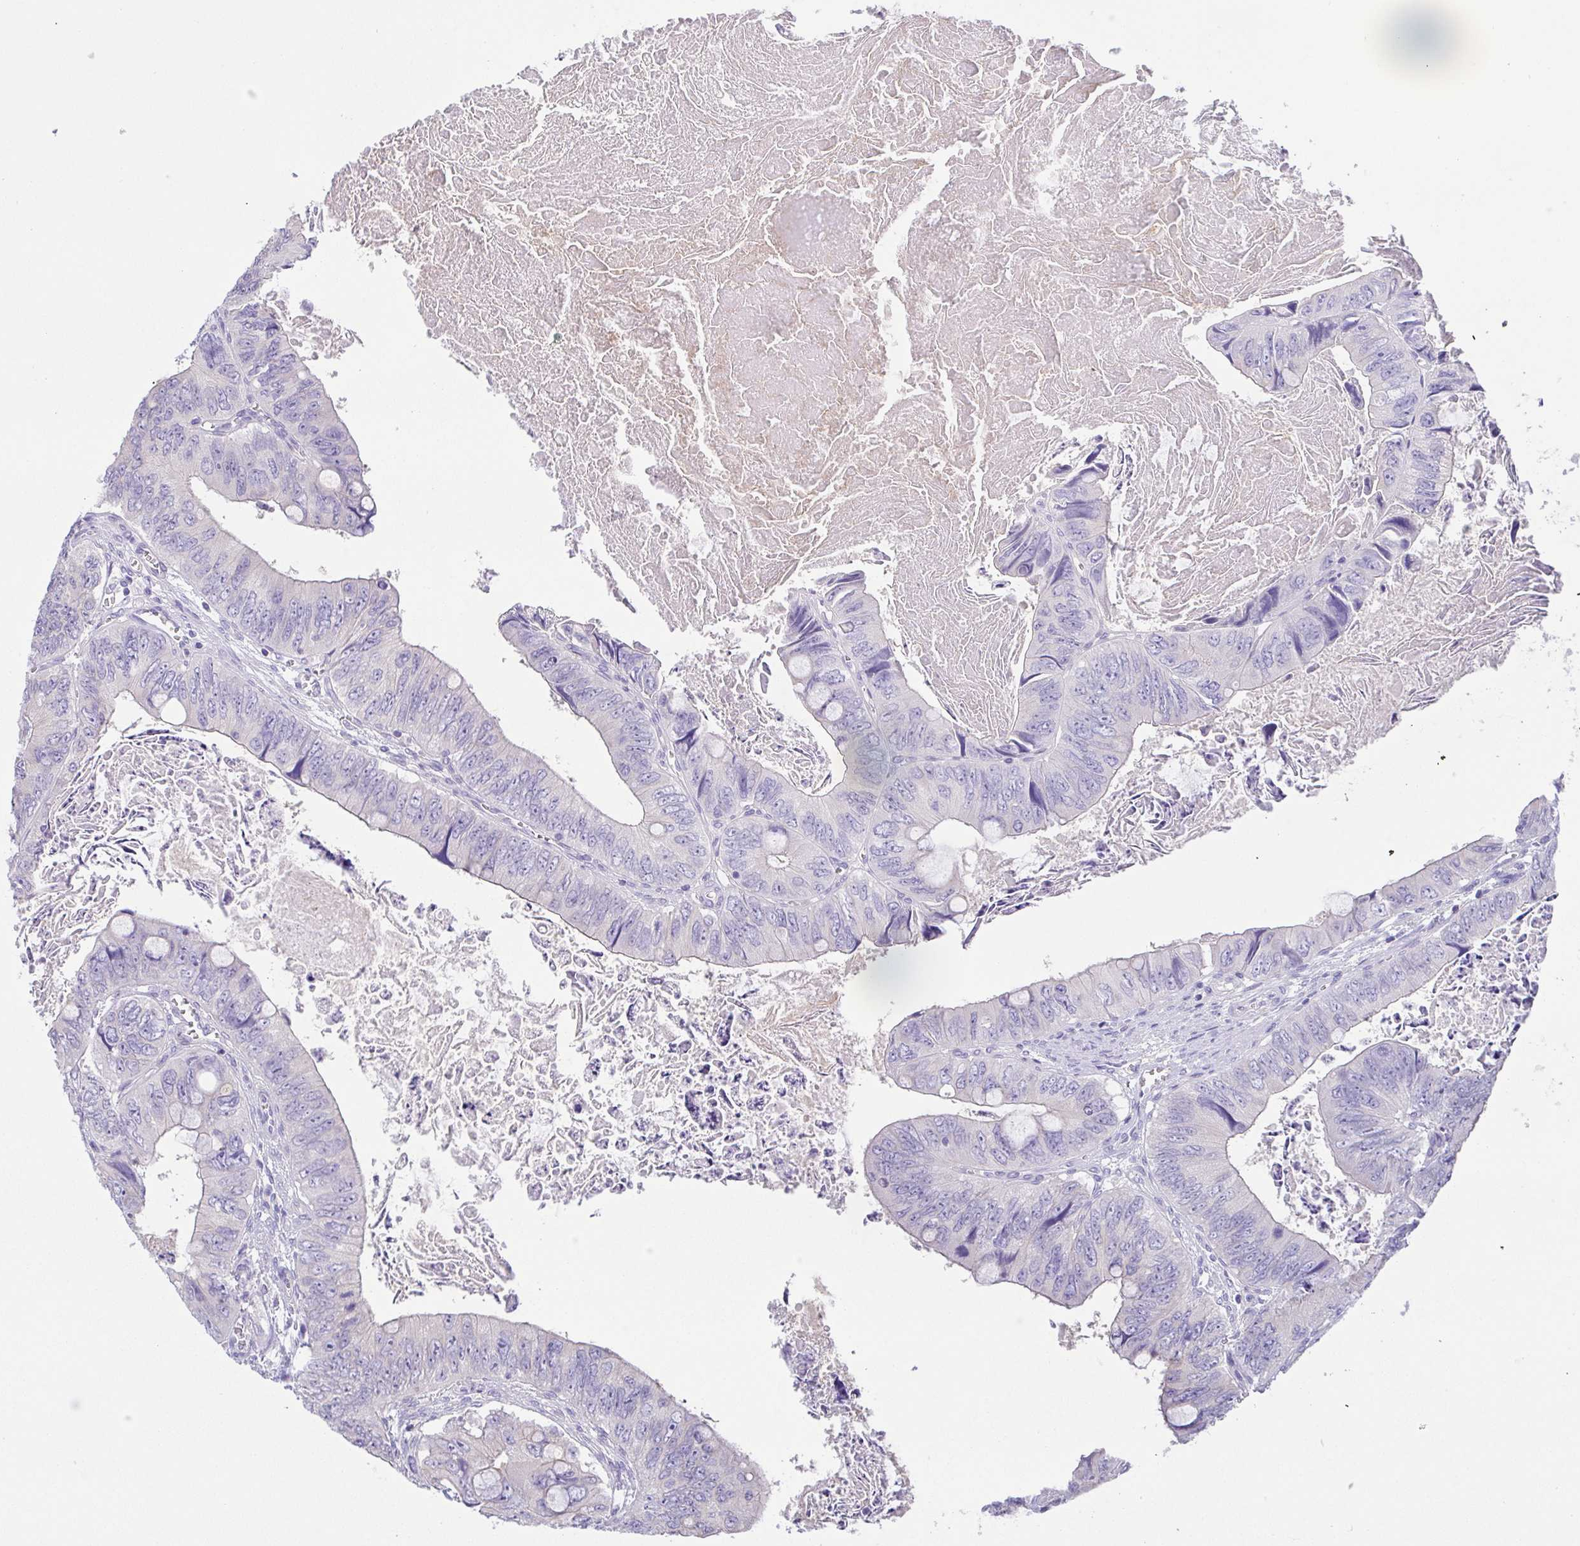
{"staining": {"intensity": "negative", "quantity": "none", "location": "none"}, "tissue": "colorectal cancer", "cell_type": "Tumor cells", "image_type": "cancer", "snomed": [{"axis": "morphology", "description": "Adenocarcinoma, NOS"}, {"axis": "topography", "description": "Colon"}], "caption": "IHC photomicrograph of colorectal cancer (adenocarcinoma) stained for a protein (brown), which demonstrates no expression in tumor cells.", "gene": "PKDREJ", "patient": {"sex": "female", "age": 84}}